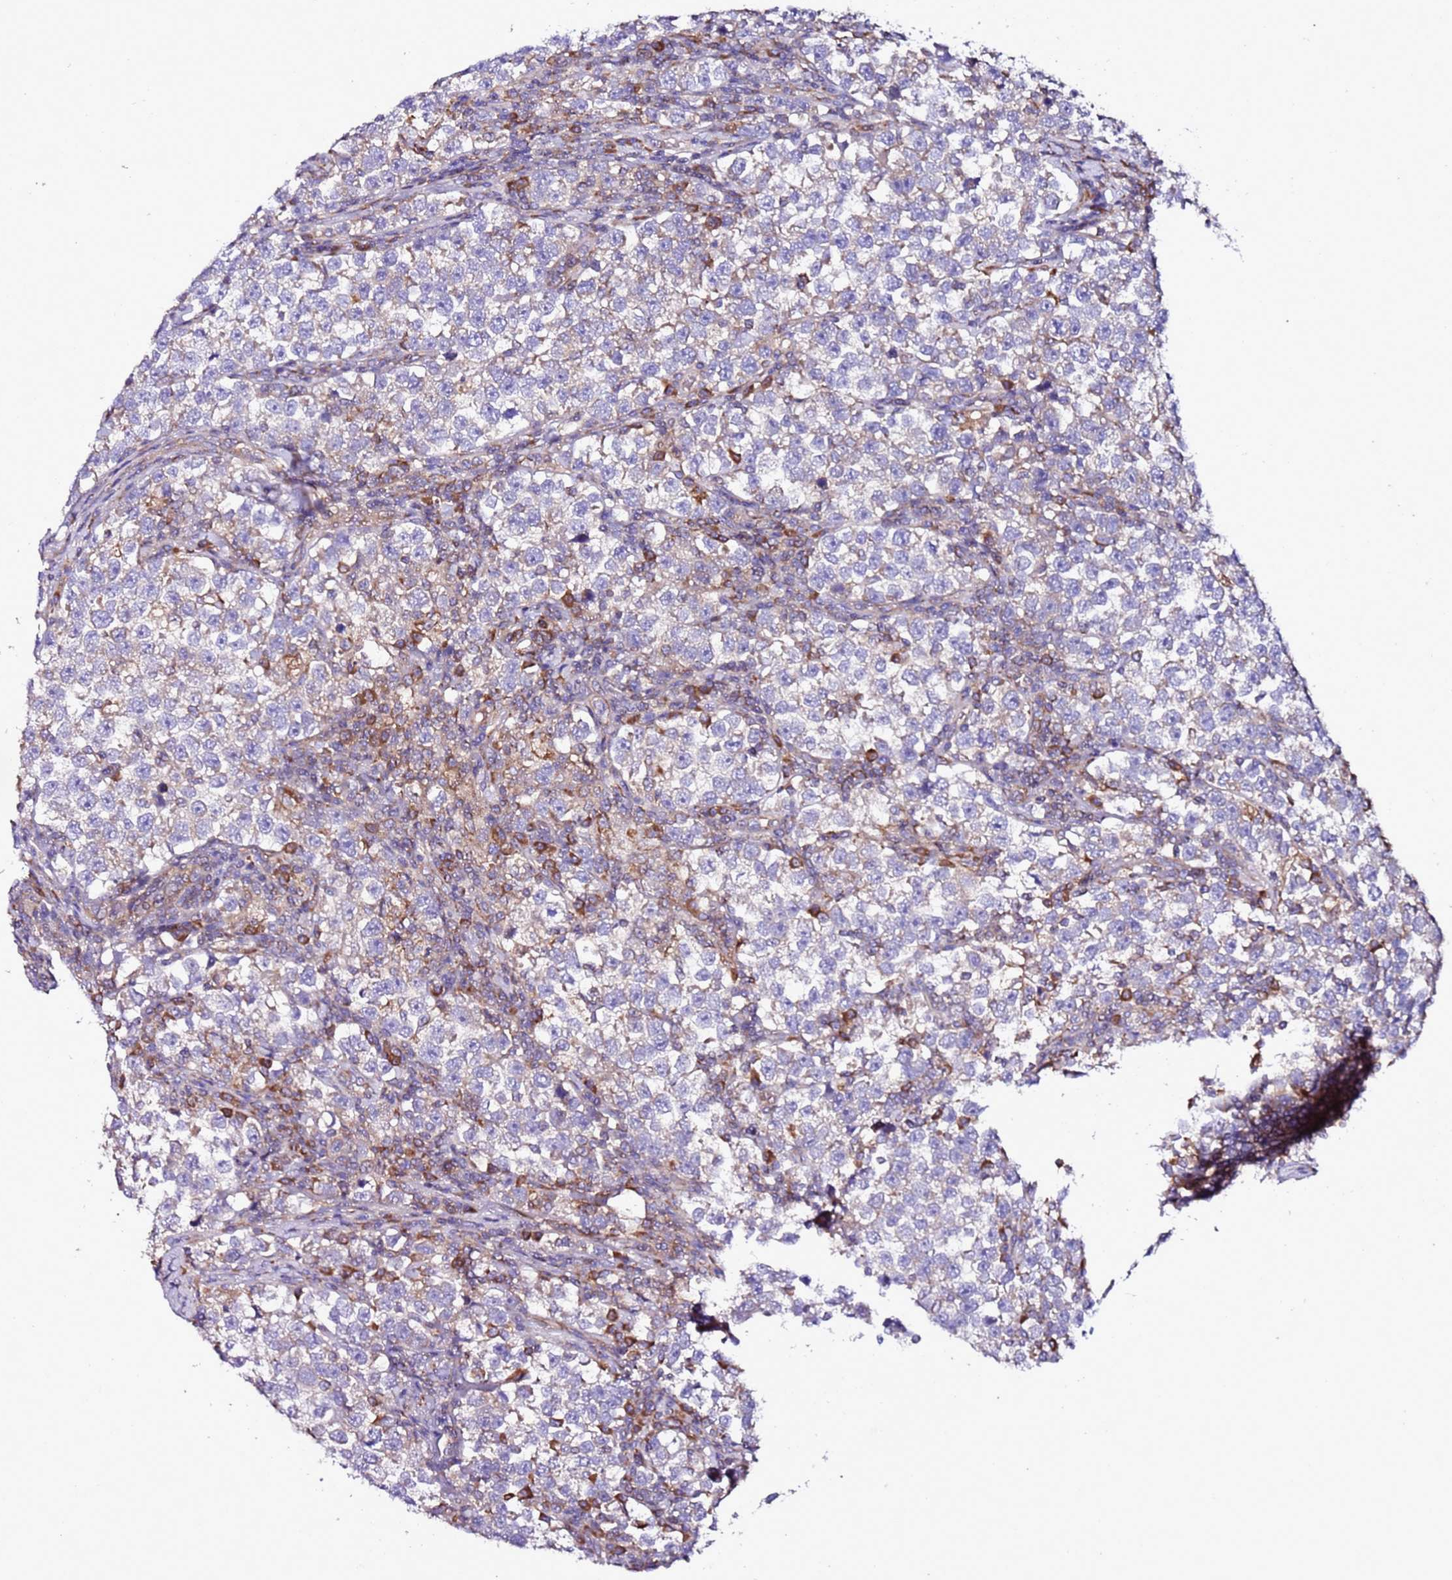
{"staining": {"intensity": "negative", "quantity": "none", "location": "none"}, "tissue": "testis cancer", "cell_type": "Tumor cells", "image_type": "cancer", "snomed": [{"axis": "morphology", "description": "Normal tissue, NOS"}, {"axis": "morphology", "description": "Seminoma, NOS"}, {"axis": "topography", "description": "Testis"}], "caption": "Immunohistochemical staining of seminoma (testis) exhibits no significant expression in tumor cells.", "gene": "C19orf12", "patient": {"sex": "male", "age": 43}}